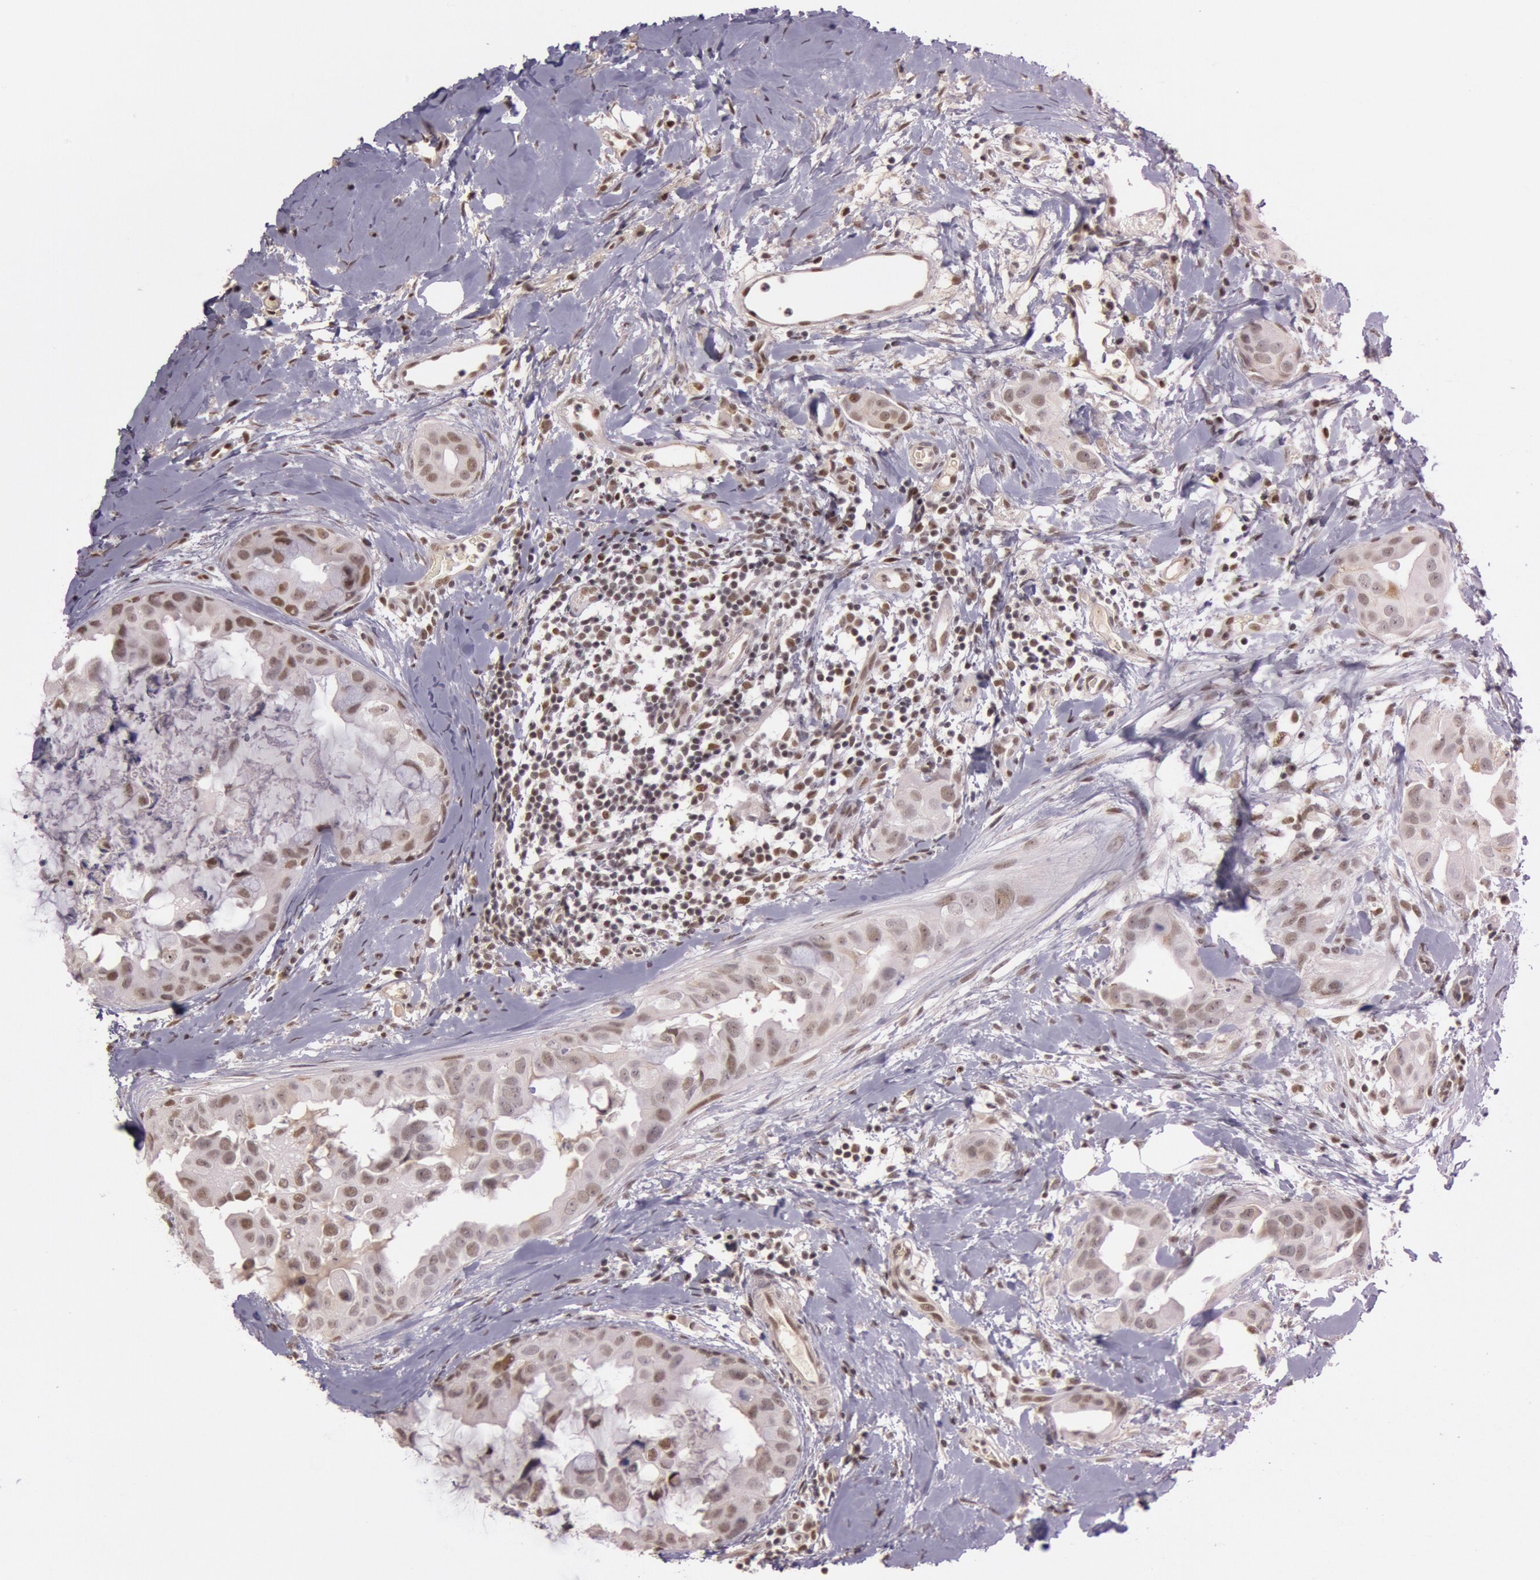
{"staining": {"intensity": "moderate", "quantity": "25%-75%", "location": "nuclear"}, "tissue": "breast cancer", "cell_type": "Tumor cells", "image_type": "cancer", "snomed": [{"axis": "morphology", "description": "Duct carcinoma"}, {"axis": "topography", "description": "Breast"}], "caption": "An image of breast cancer (invasive ductal carcinoma) stained for a protein displays moderate nuclear brown staining in tumor cells. The staining is performed using DAB (3,3'-diaminobenzidine) brown chromogen to label protein expression. The nuclei are counter-stained blue using hematoxylin.", "gene": "TASL", "patient": {"sex": "female", "age": 40}}